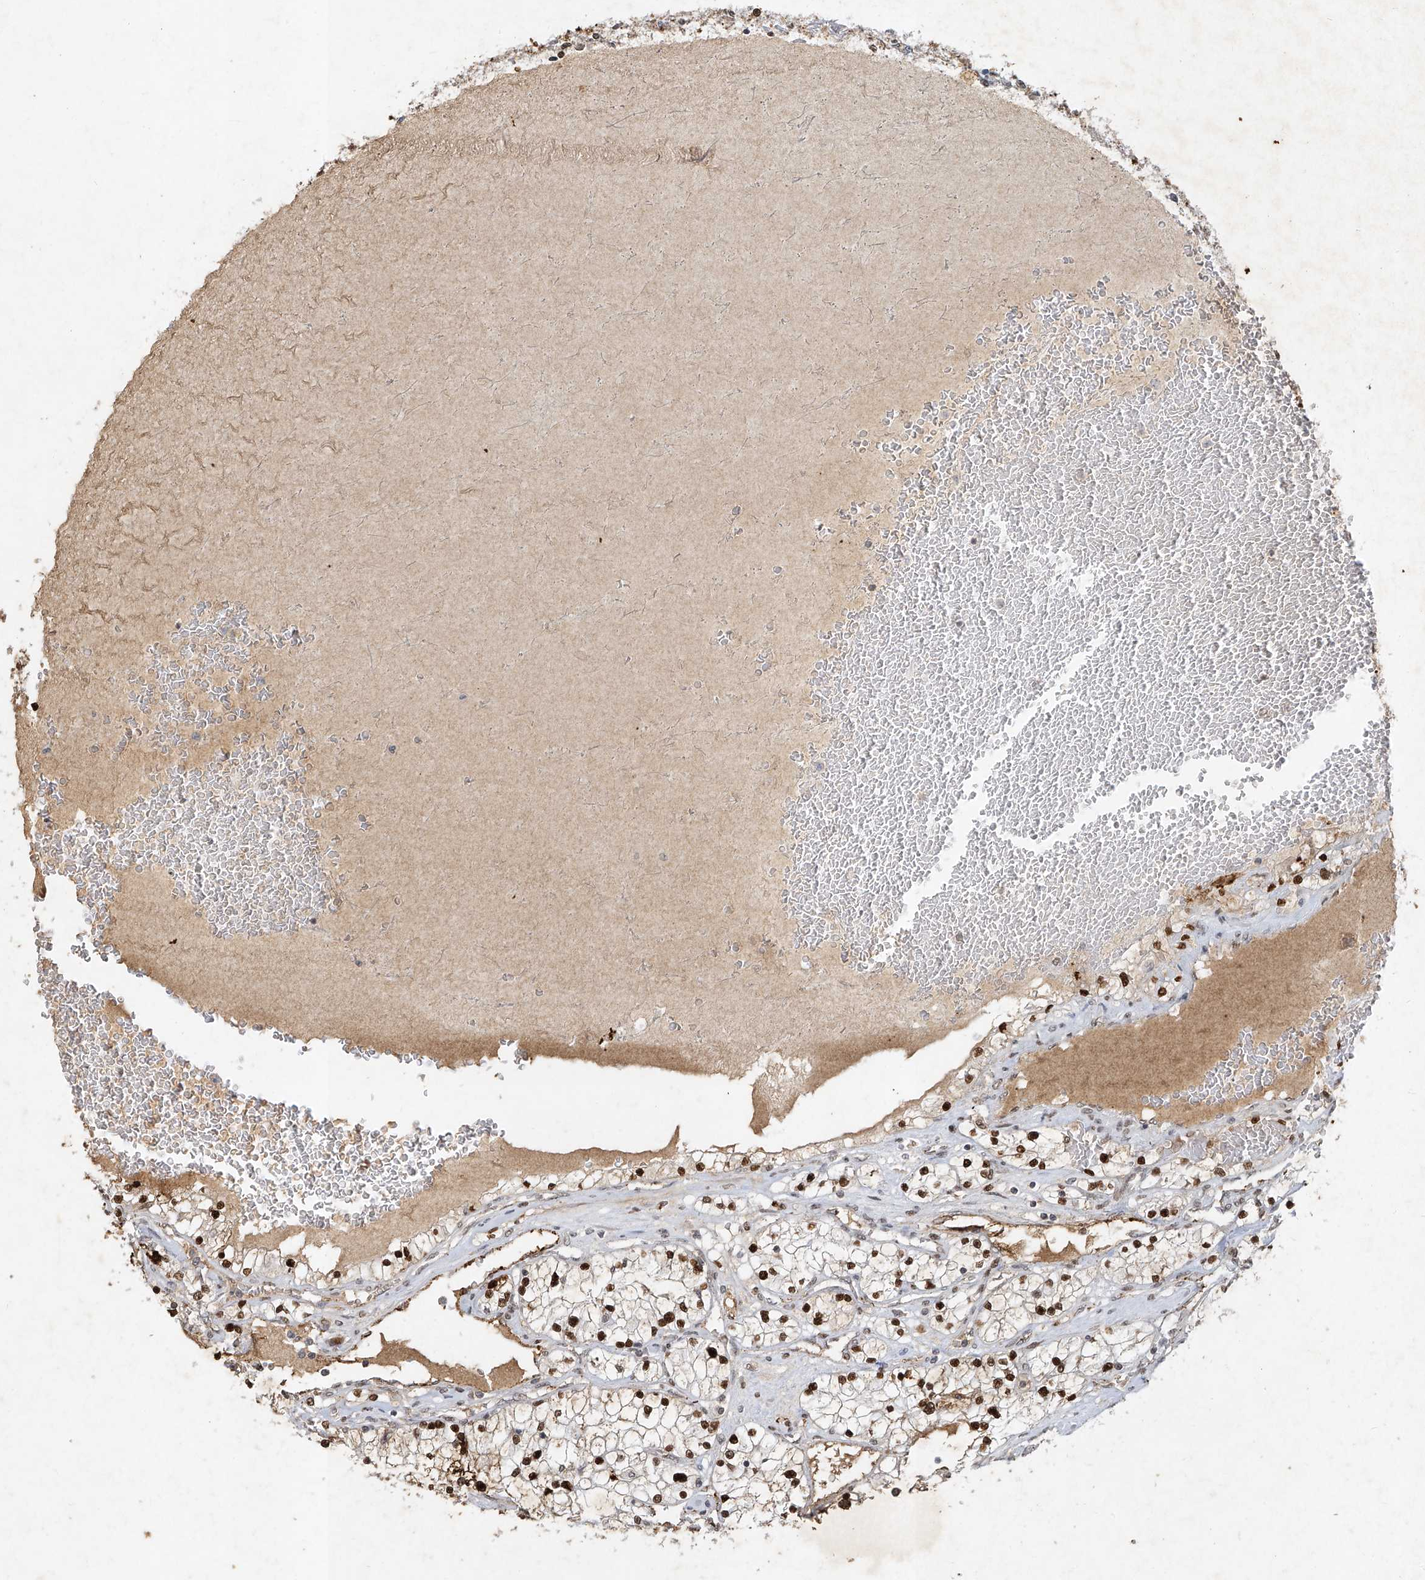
{"staining": {"intensity": "strong", "quantity": ">75%", "location": "nuclear"}, "tissue": "renal cancer", "cell_type": "Tumor cells", "image_type": "cancer", "snomed": [{"axis": "morphology", "description": "Adenocarcinoma, NOS"}, {"axis": "topography", "description": "Kidney"}], "caption": "Immunohistochemistry staining of renal cancer (adenocarcinoma), which shows high levels of strong nuclear expression in approximately >75% of tumor cells indicating strong nuclear protein staining. The staining was performed using DAB (brown) for protein detection and nuclei were counterstained in hematoxylin (blue).", "gene": "ATRIP", "patient": {"sex": "male", "age": 68}}